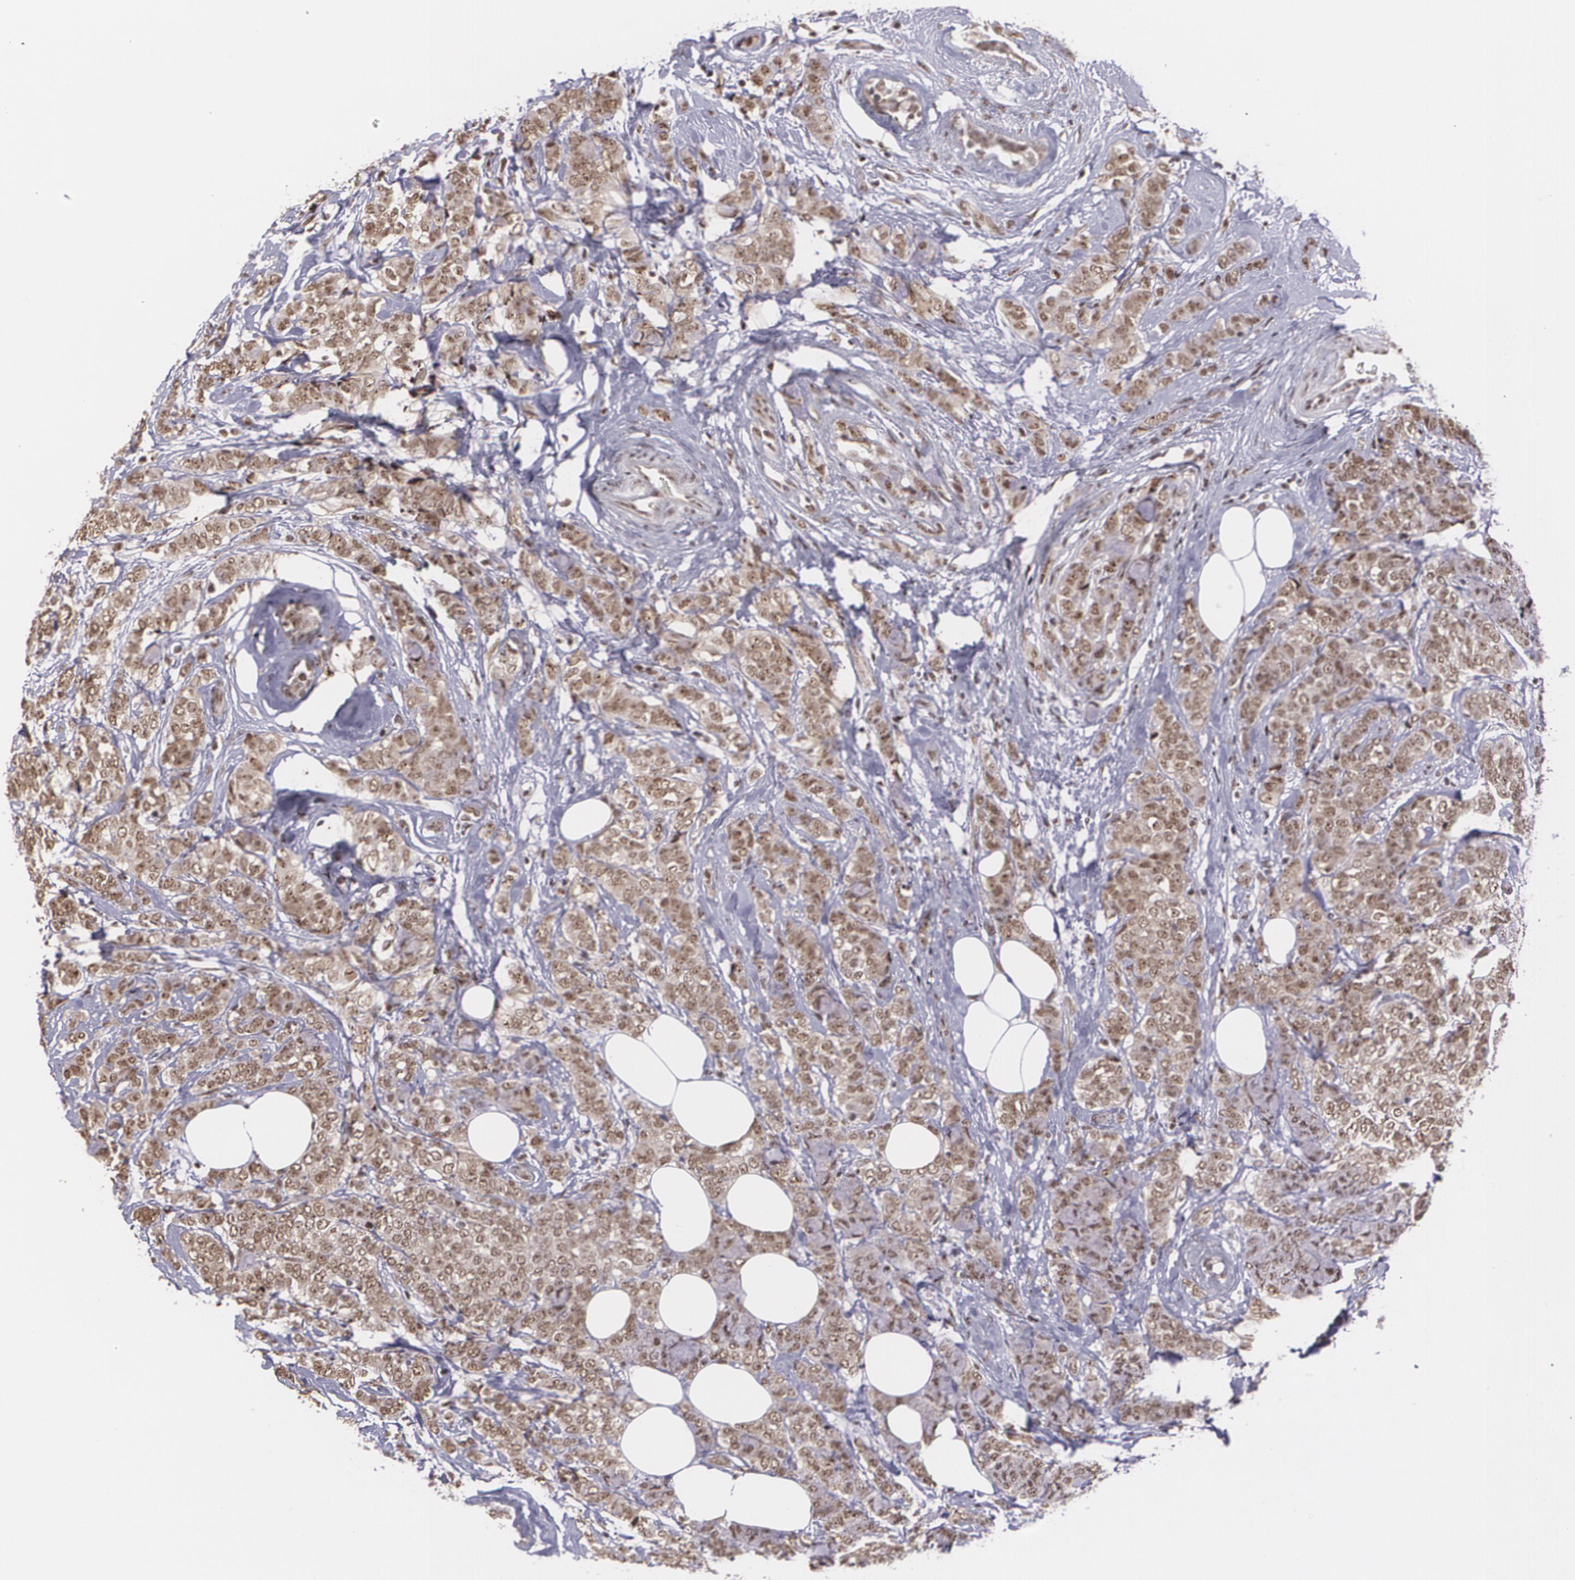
{"staining": {"intensity": "moderate", "quantity": ">75%", "location": "cytoplasmic/membranous,nuclear"}, "tissue": "breast cancer", "cell_type": "Tumor cells", "image_type": "cancer", "snomed": [{"axis": "morphology", "description": "Lobular carcinoma"}, {"axis": "topography", "description": "Breast"}], "caption": "An IHC micrograph of neoplastic tissue is shown. Protein staining in brown shows moderate cytoplasmic/membranous and nuclear positivity in breast cancer (lobular carcinoma) within tumor cells.", "gene": "C6orf15", "patient": {"sex": "female", "age": 60}}